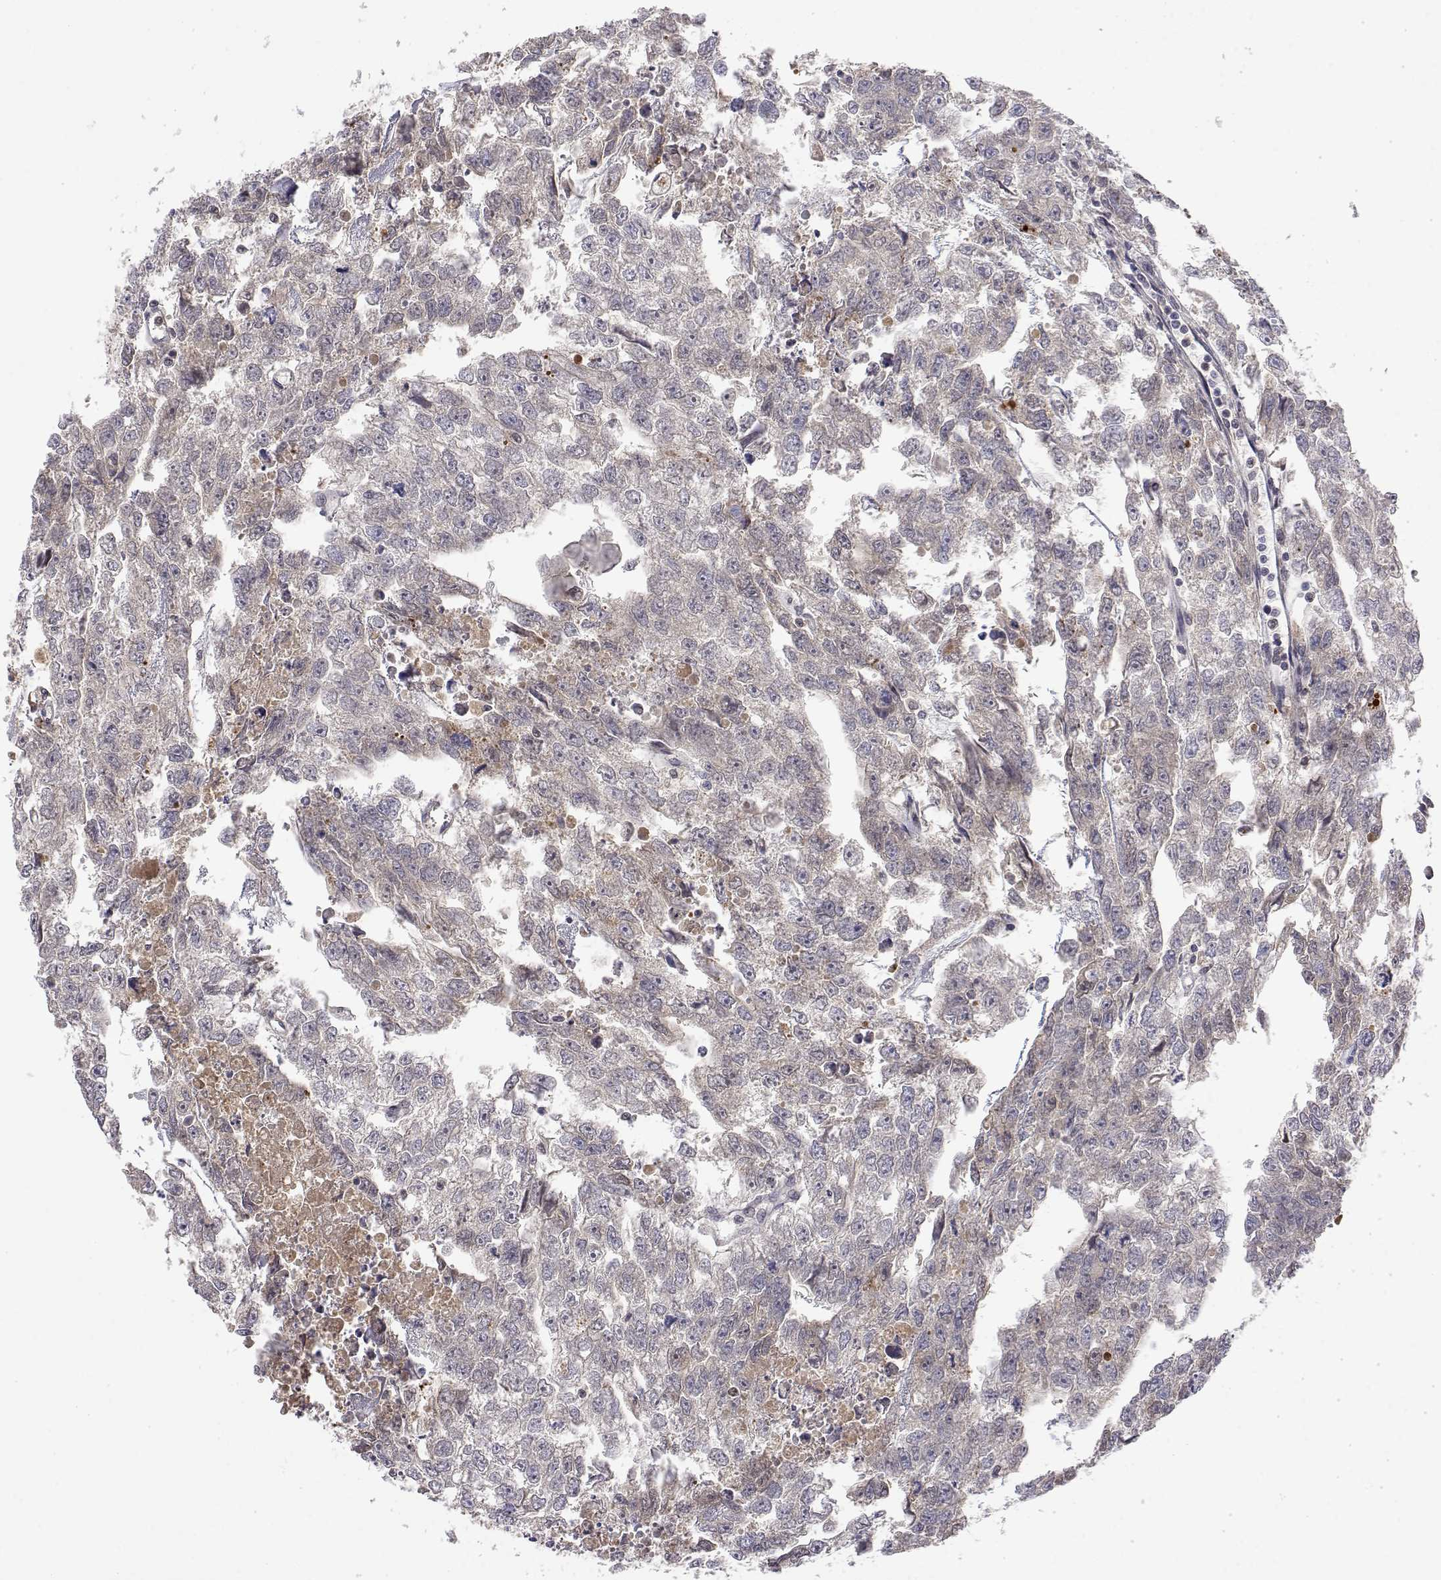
{"staining": {"intensity": "negative", "quantity": "none", "location": "none"}, "tissue": "testis cancer", "cell_type": "Tumor cells", "image_type": "cancer", "snomed": [{"axis": "morphology", "description": "Carcinoma, Embryonal, NOS"}, {"axis": "morphology", "description": "Teratoma, malignant, NOS"}, {"axis": "topography", "description": "Testis"}], "caption": "Immunohistochemistry (IHC) micrograph of neoplastic tissue: testis teratoma (malignant) stained with DAB displays no significant protein staining in tumor cells.", "gene": "IGFBP4", "patient": {"sex": "male", "age": 44}}